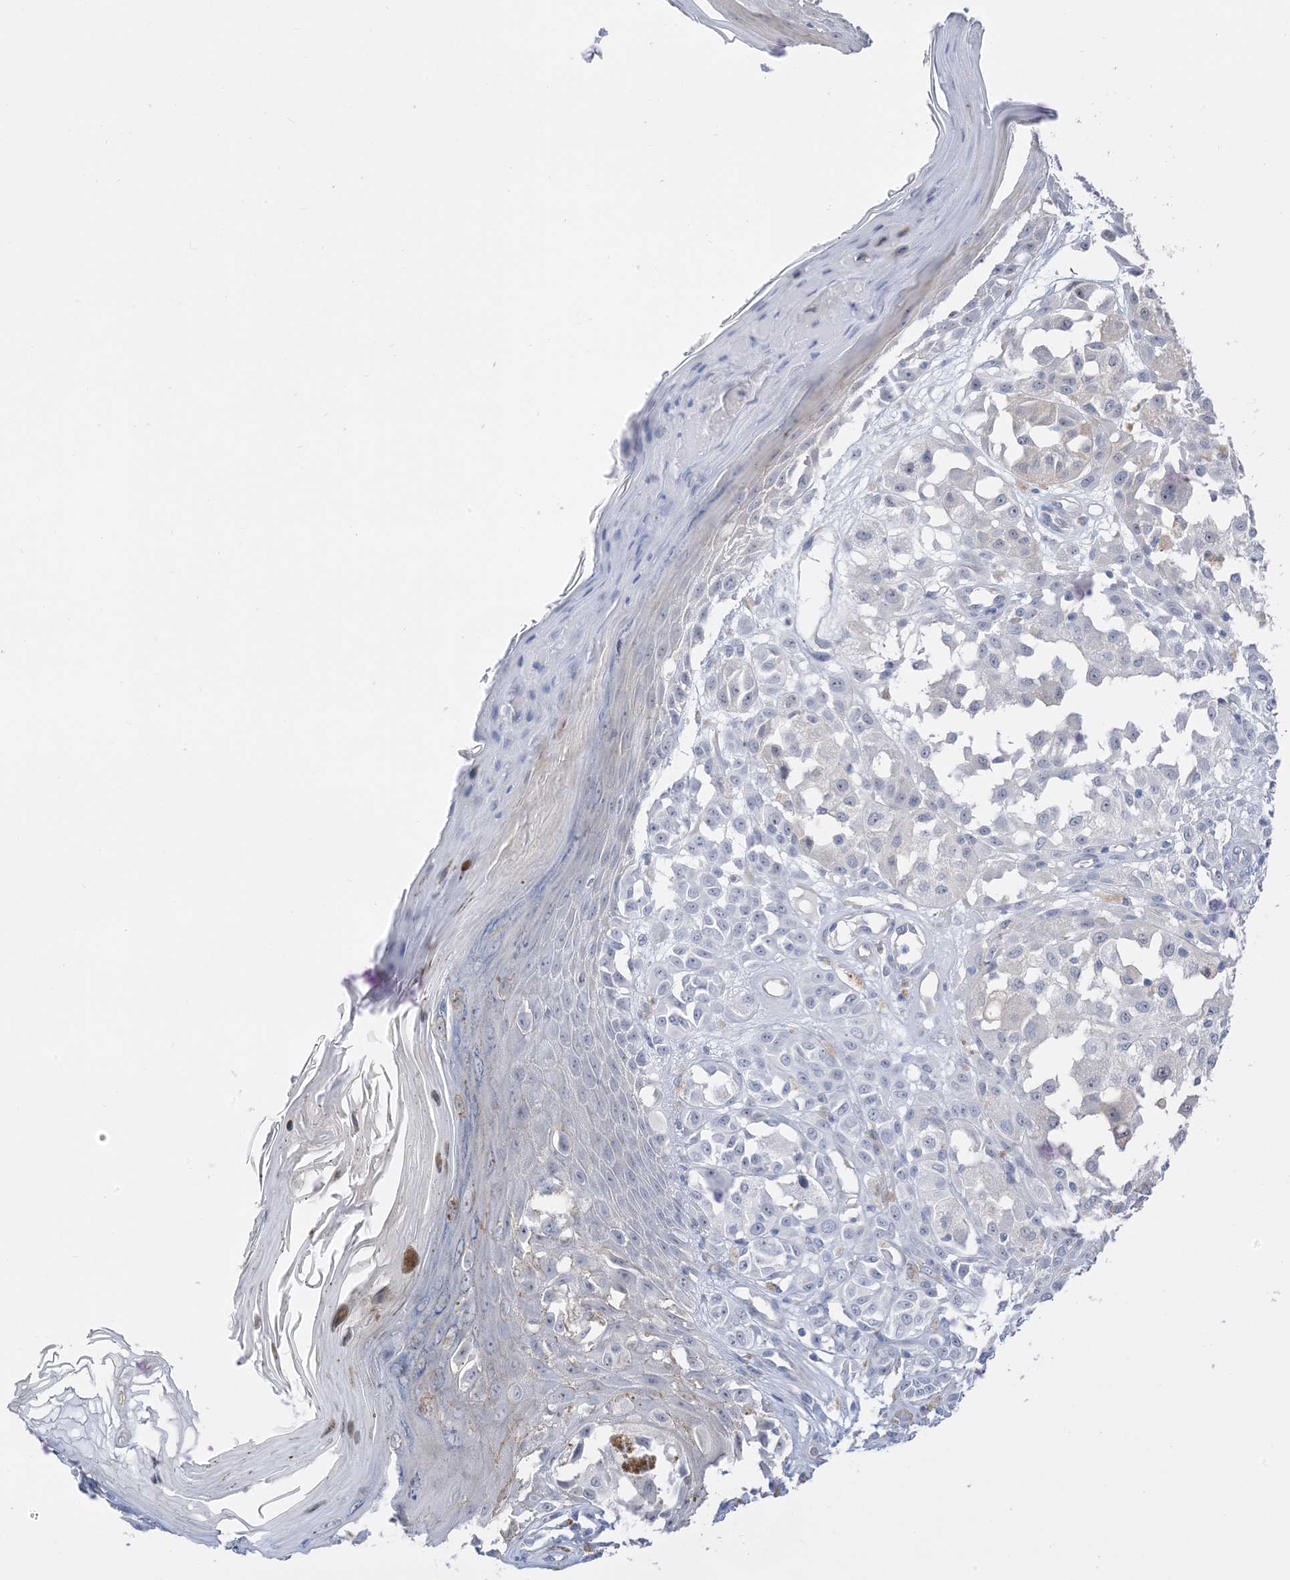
{"staining": {"intensity": "negative", "quantity": "none", "location": "none"}, "tissue": "melanoma", "cell_type": "Tumor cells", "image_type": "cancer", "snomed": [{"axis": "morphology", "description": "Malignant melanoma, NOS"}, {"axis": "topography", "description": "Skin of leg"}], "caption": "Immunohistochemistry histopathology image of neoplastic tissue: human melanoma stained with DAB (3,3'-diaminobenzidine) reveals no significant protein positivity in tumor cells.", "gene": "IL36B", "patient": {"sex": "female", "age": 72}}